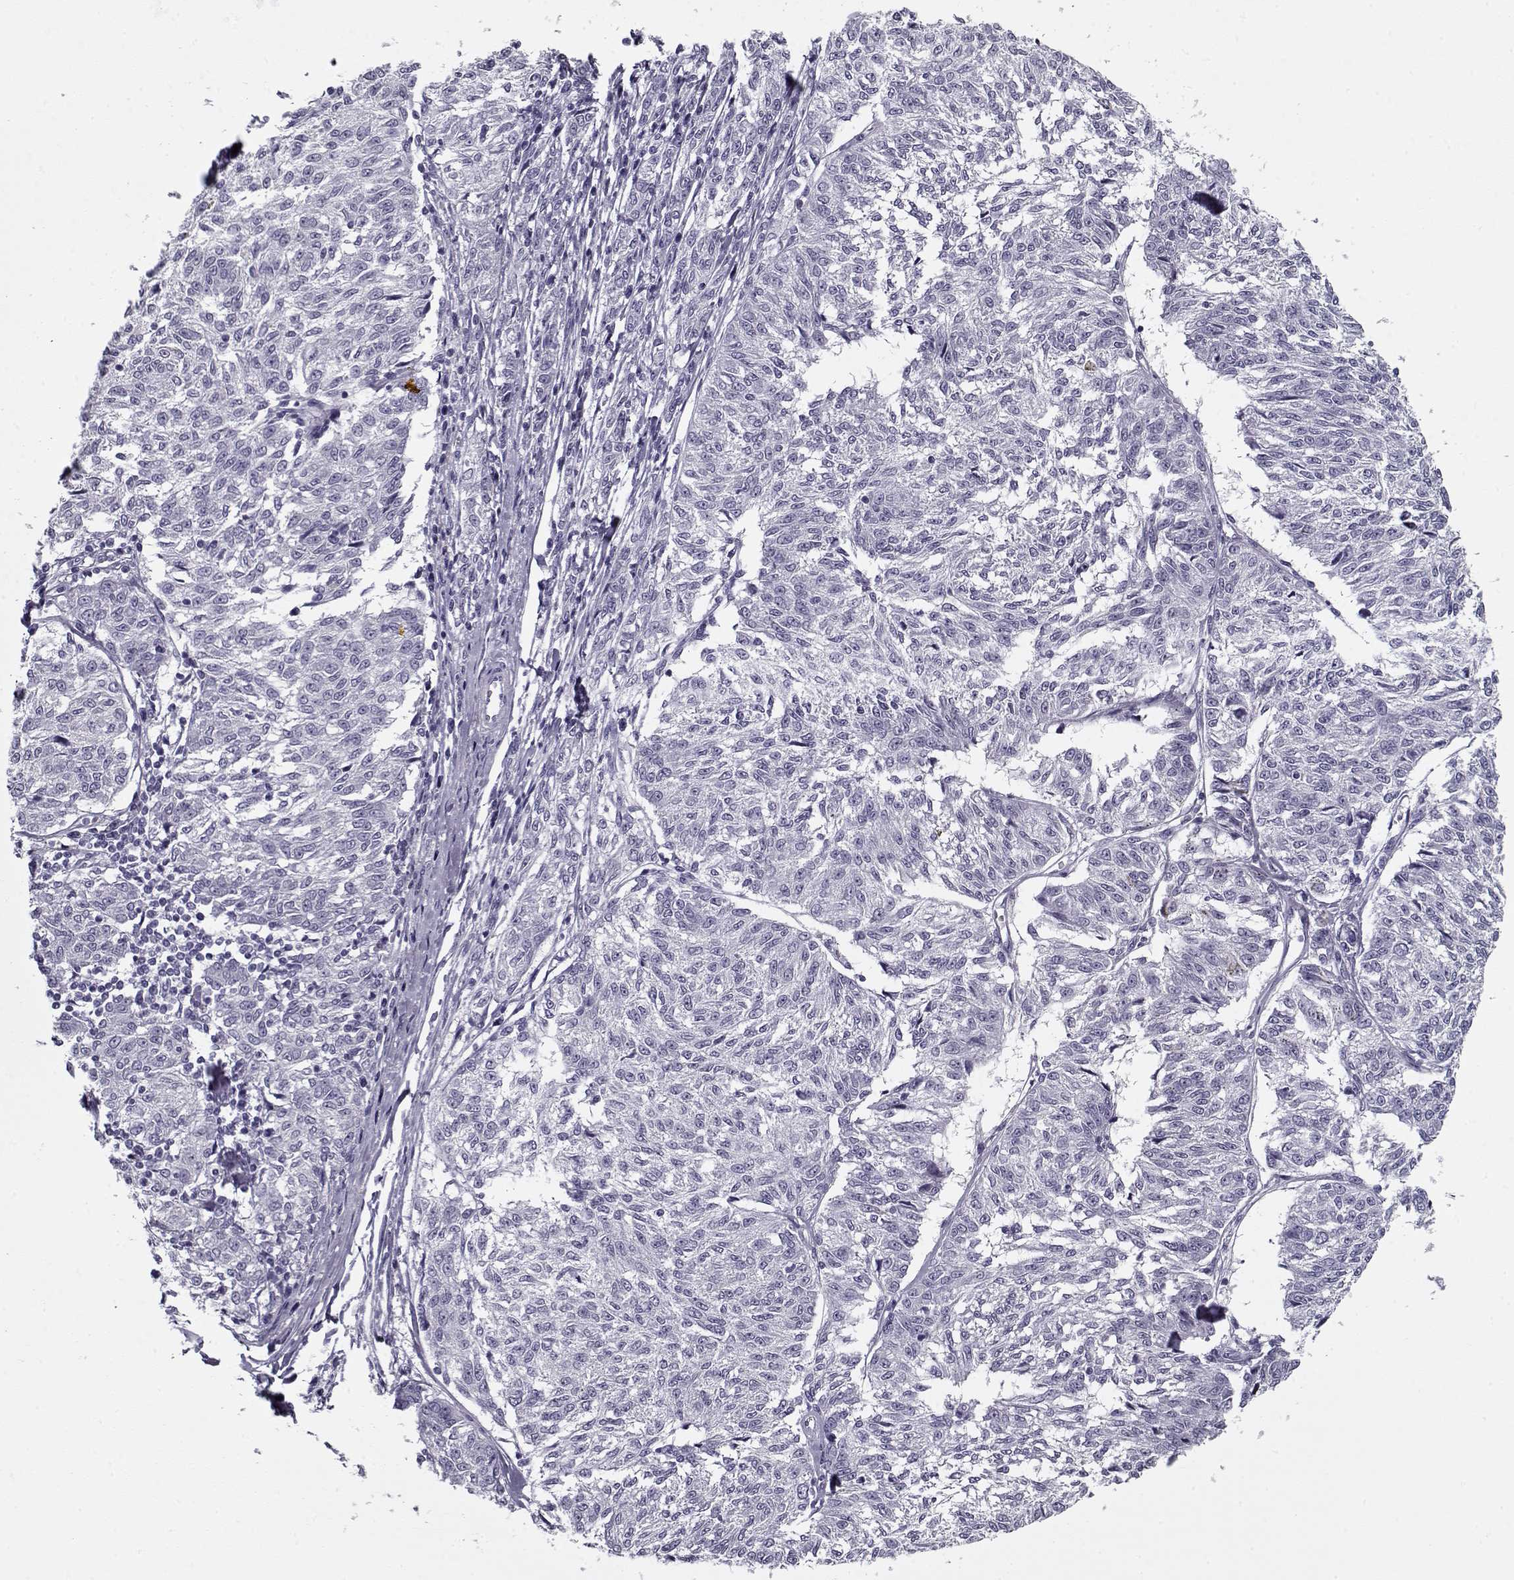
{"staining": {"intensity": "negative", "quantity": "none", "location": "none"}, "tissue": "melanoma", "cell_type": "Tumor cells", "image_type": "cancer", "snomed": [{"axis": "morphology", "description": "Malignant melanoma, NOS"}, {"axis": "topography", "description": "Skin"}], "caption": "DAB (3,3'-diaminobenzidine) immunohistochemical staining of malignant melanoma exhibits no significant positivity in tumor cells. (Stains: DAB IHC with hematoxylin counter stain, Microscopy: brightfield microscopy at high magnification).", "gene": "SPACA9", "patient": {"sex": "female", "age": 72}}